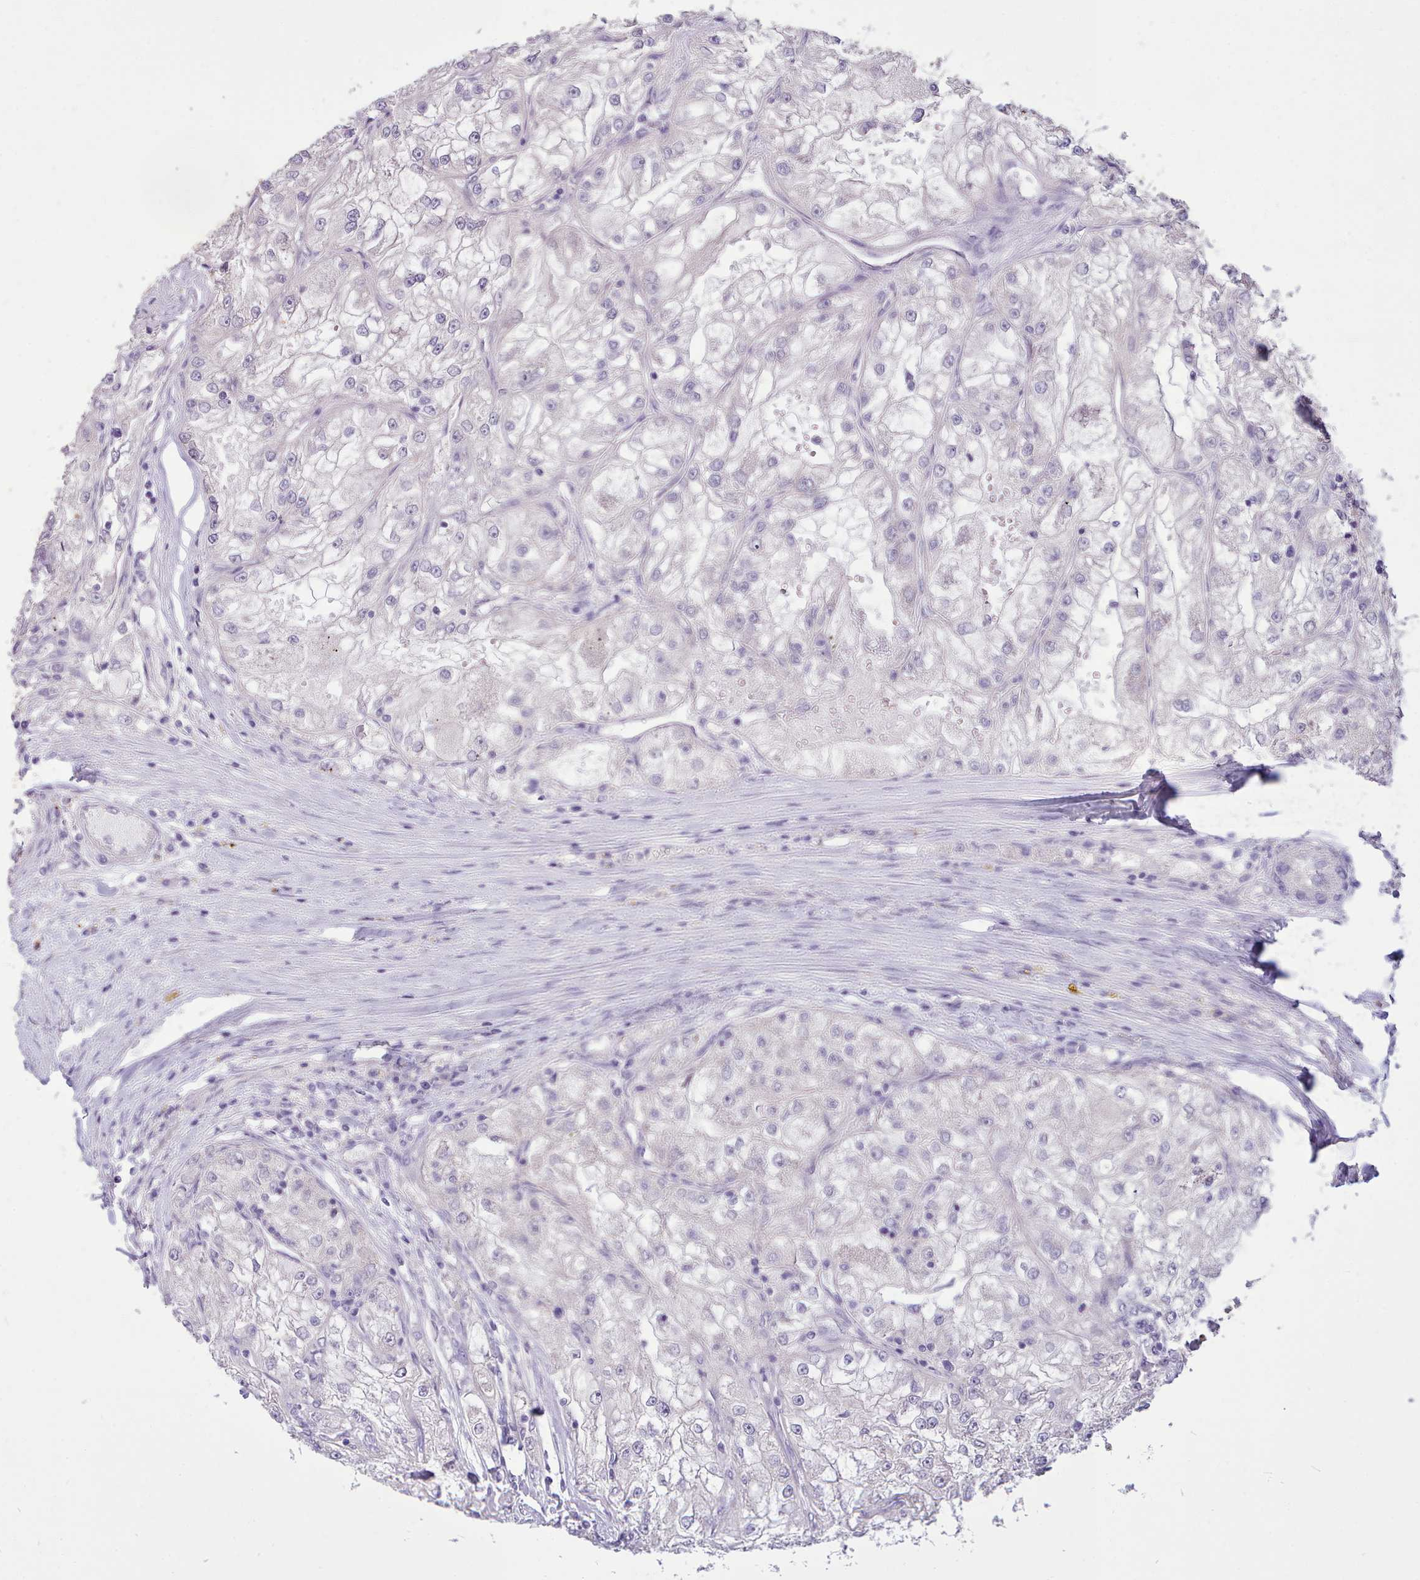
{"staining": {"intensity": "moderate", "quantity": "<25%", "location": "cytoplasmic/membranous"}, "tissue": "renal cancer", "cell_type": "Tumor cells", "image_type": "cancer", "snomed": [{"axis": "morphology", "description": "Adenocarcinoma, NOS"}, {"axis": "topography", "description": "Kidney"}], "caption": "Adenocarcinoma (renal) stained with immunohistochemistry shows moderate cytoplasmic/membranous staining in approximately <25% of tumor cells.", "gene": "ZNF607", "patient": {"sex": "female", "age": 72}}